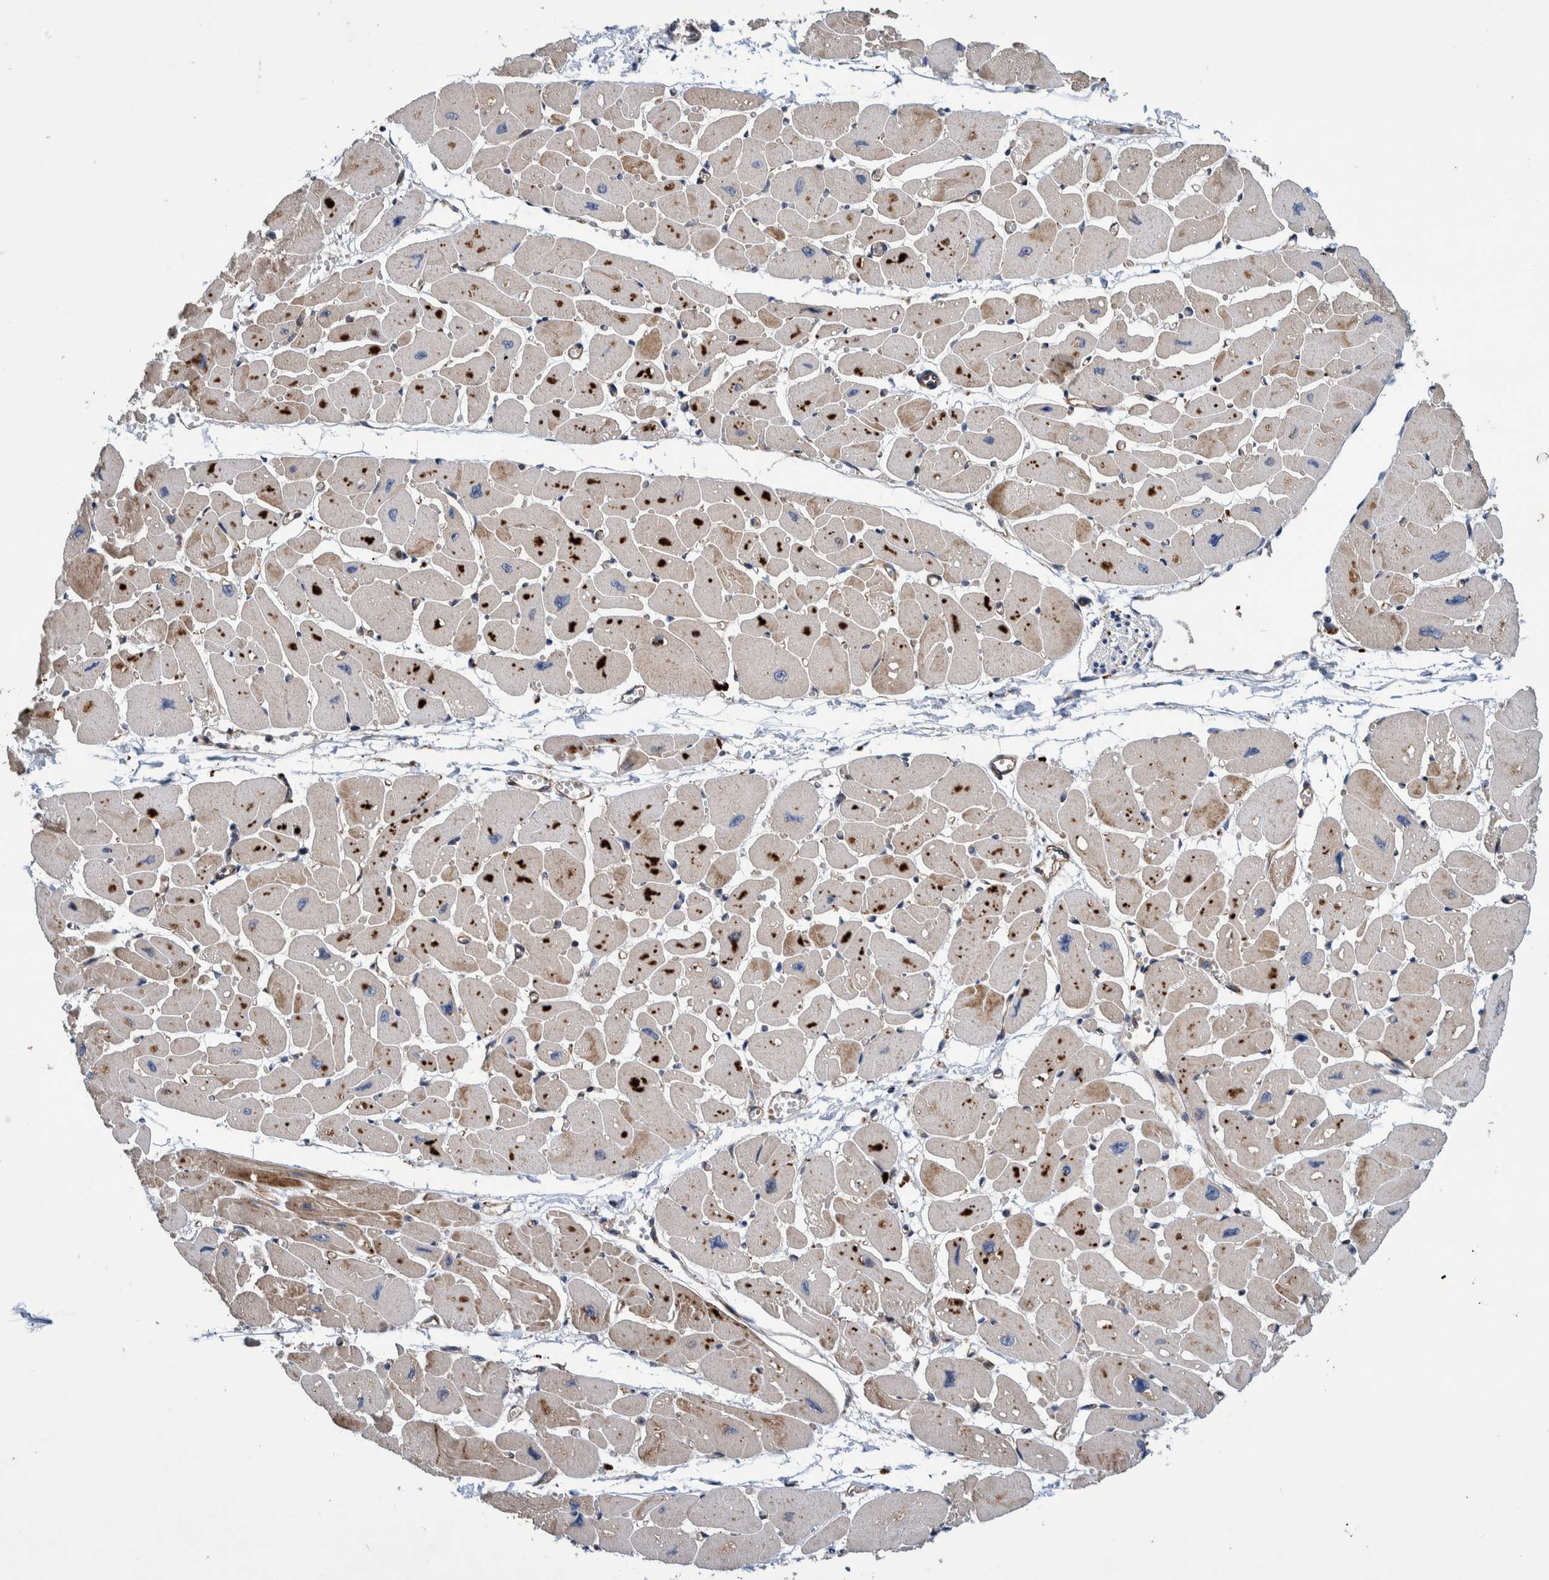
{"staining": {"intensity": "moderate", "quantity": ">75%", "location": "cytoplasmic/membranous"}, "tissue": "heart muscle", "cell_type": "Cardiomyocytes", "image_type": "normal", "snomed": [{"axis": "morphology", "description": "Normal tissue, NOS"}, {"axis": "topography", "description": "Heart"}], "caption": "Immunohistochemical staining of benign human heart muscle reveals moderate cytoplasmic/membranous protein positivity in about >75% of cardiomyocytes. Nuclei are stained in blue.", "gene": "GRPEL2", "patient": {"sex": "female", "age": 54}}